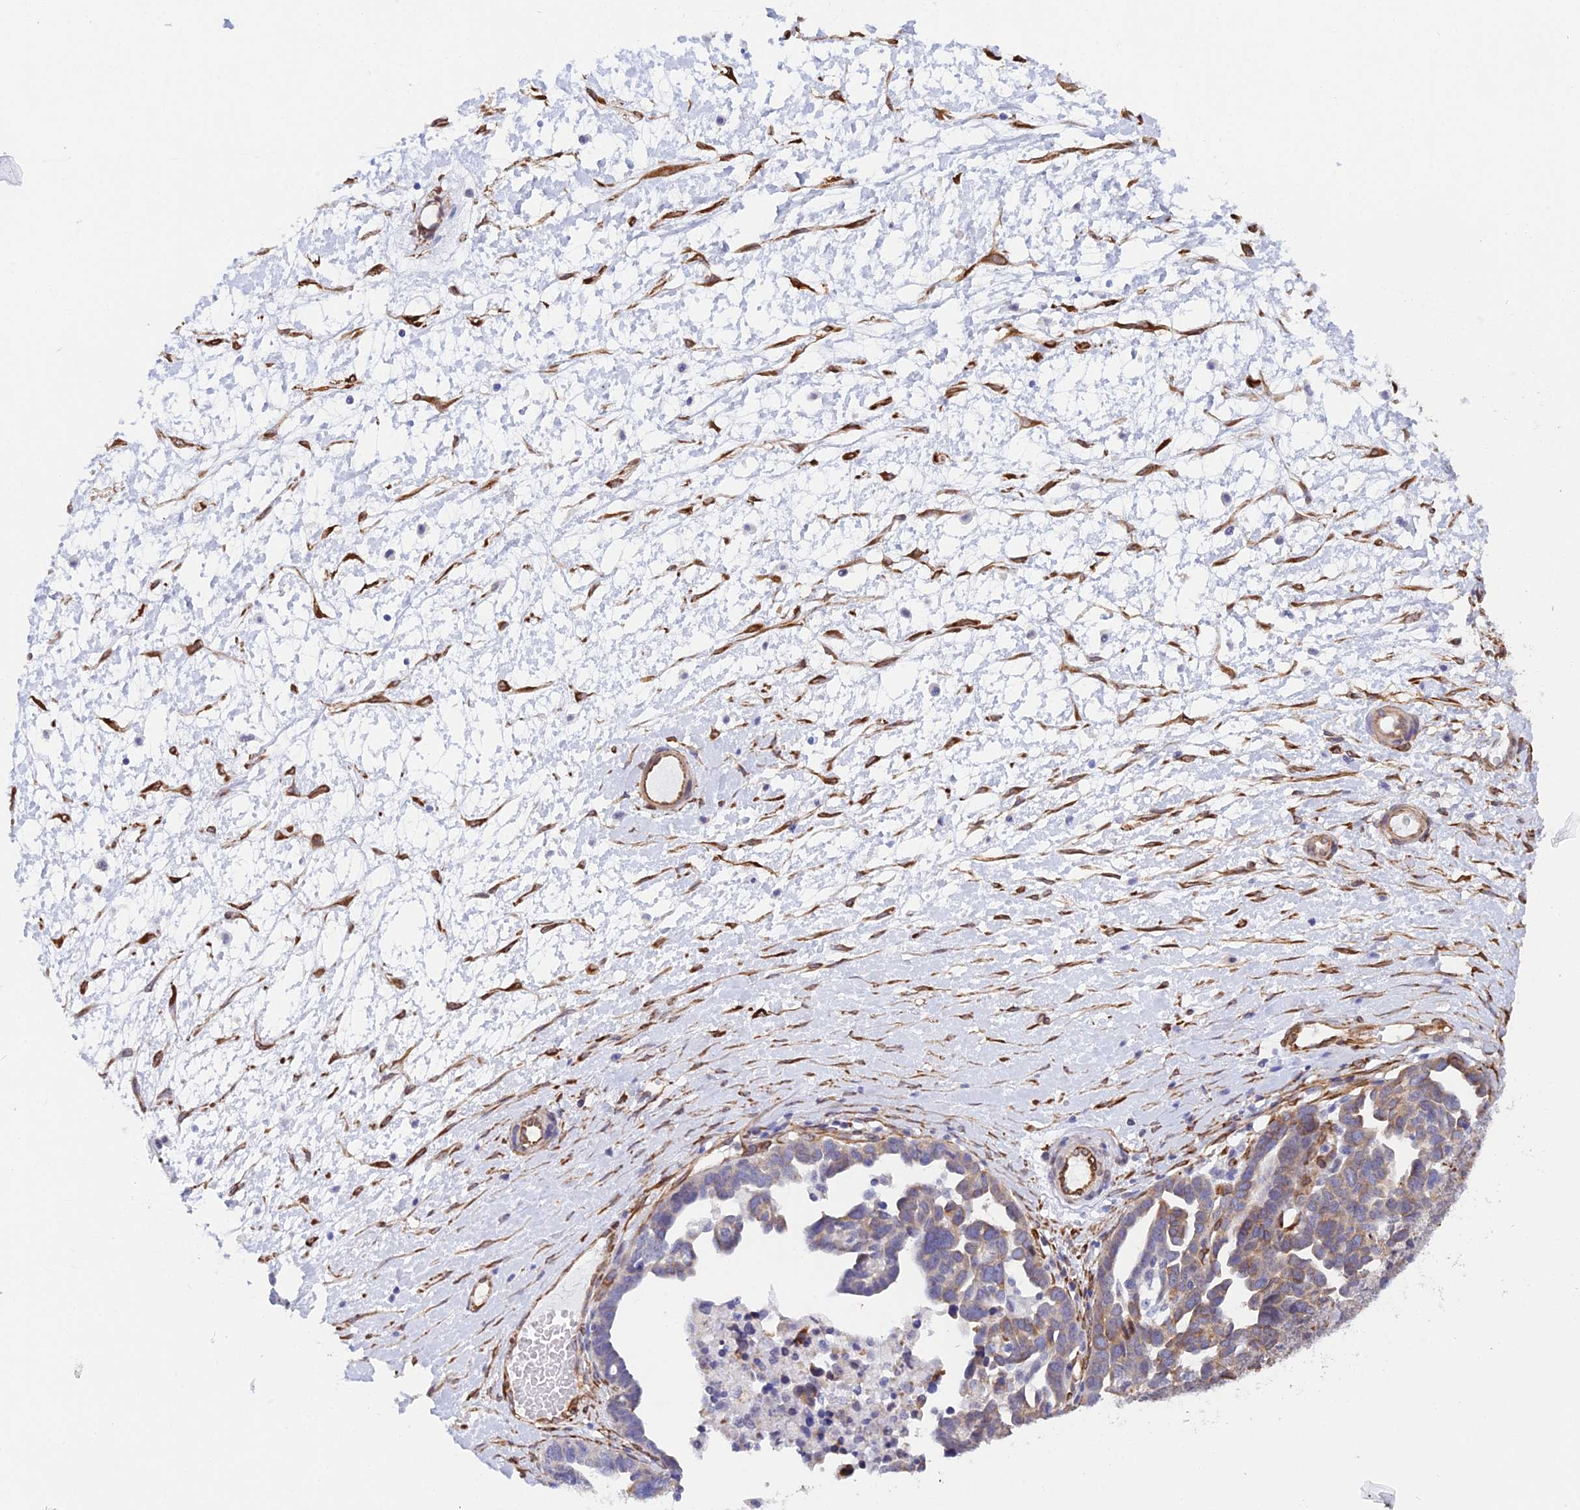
{"staining": {"intensity": "moderate", "quantity": "<25%", "location": "cytoplasmic/membranous"}, "tissue": "ovarian cancer", "cell_type": "Tumor cells", "image_type": "cancer", "snomed": [{"axis": "morphology", "description": "Cystadenocarcinoma, serous, NOS"}, {"axis": "topography", "description": "Ovary"}], "caption": "DAB immunohistochemical staining of human serous cystadenocarcinoma (ovarian) shows moderate cytoplasmic/membranous protein positivity in approximately <25% of tumor cells. (DAB (3,3'-diaminobenzidine) IHC with brightfield microscopy, high magnification).", "gene": "MXRA7", "patient": {"sex": "female", "age": 54}}